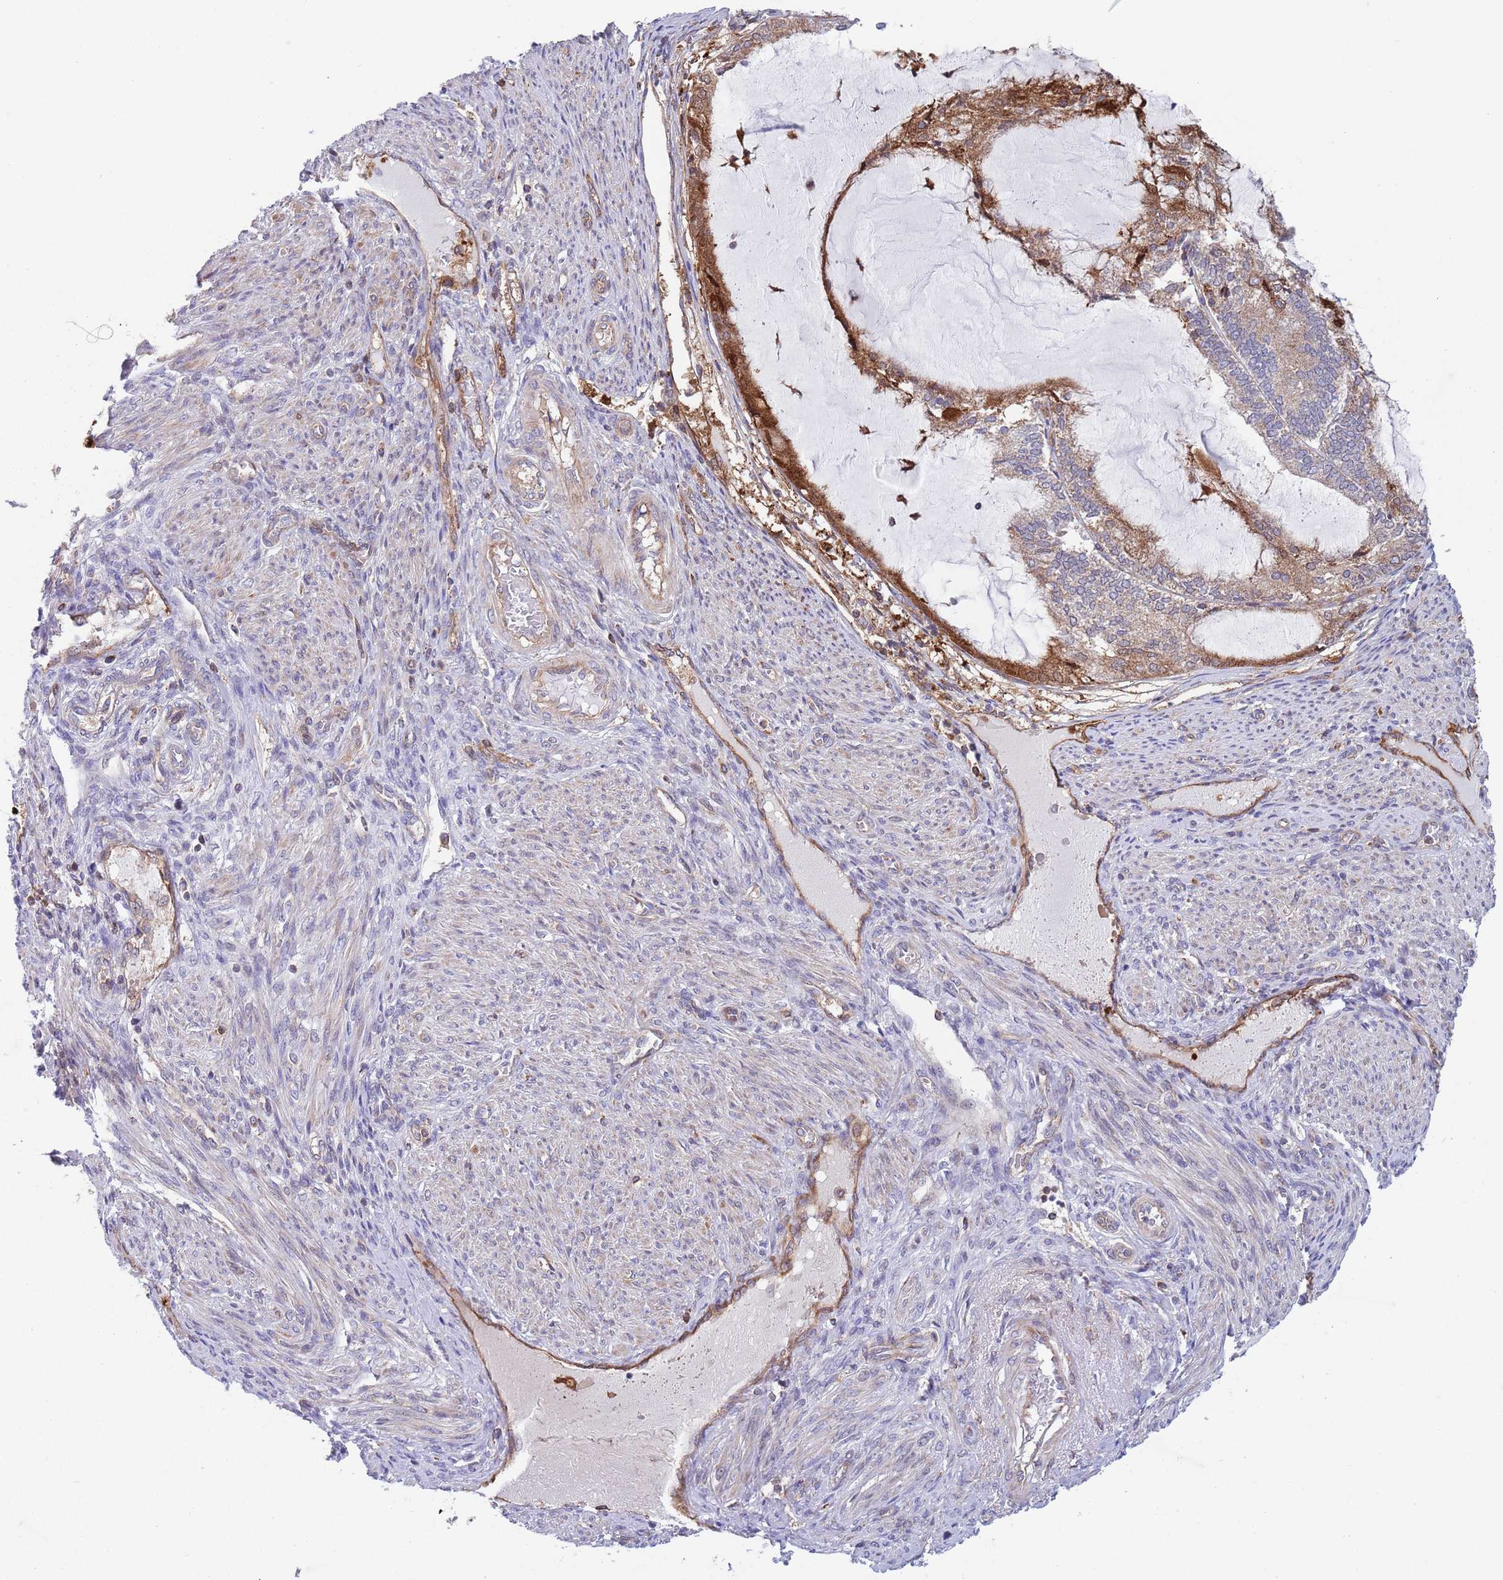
{"staining": {"intensity": "strong", "quantity": "25%-75%", "location": "cytoplasmic/membranous"}, "tissue": "endometrial cancer", "cell_type": "Tumor cells", "image_type": "cancer", "snomed": [{"axis": "morphology", "description": "Adenocarcinoma, NOS"}, {"axis": "topography", "description": "Endometrium"}], "caption": "Protein staining of endometrial cancer tissue exhibits strong cytoplasmic/membranous staining in about 25%-75% of tumor cells.", "gene": "ZMYM5", "patient": {"sex": "female", "age": 81}}